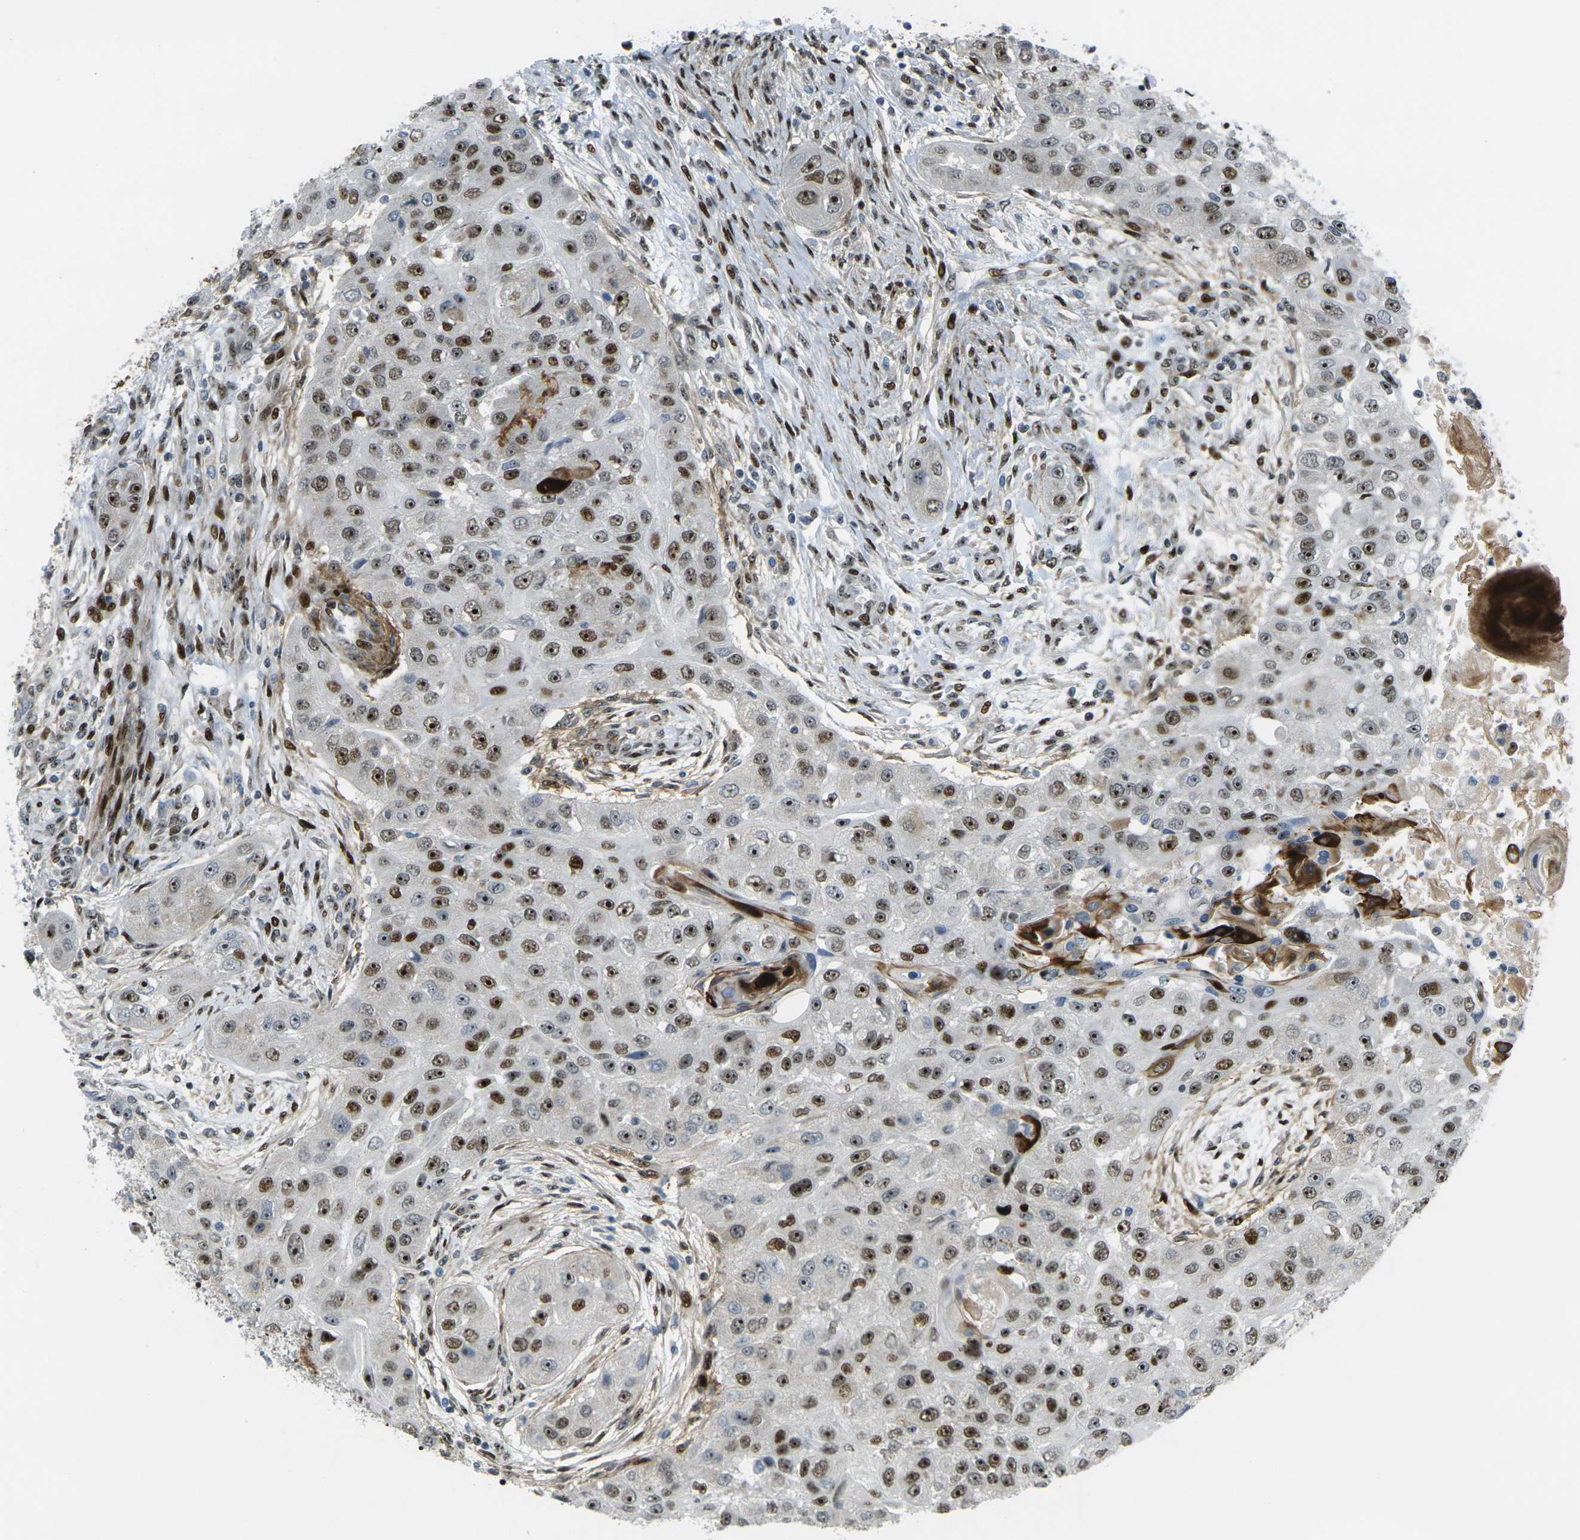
{"staining": {"intensity": "strong", "quantity": ">75%", "location": "nuclear"}, "tissue": "head and neck cancer", "cell_type": "Tumor cells", "image_type": "cancer", "snomed": [{"axis": "morphology", "description": "Normal tissue, NOS"}, {"axis": "morphology", "description": "Squamous cell carcinoma, NOS"}, {"axis": "topography", "description": "Skeletal muscle"}, {"axis": "topography", "description": "Head-Neck"}], "caption": "A high-resolution photomicrograph shows immunohistochemistry staining of head and neck cancer (squamous cell carcinoma), which displays strong nuclear expression in approximately >75% of tumor cells. (IHC, brightfield microscopy, high magnification).", "gene": "UBE2C", "patient": {"sex": "male", "age": 51}}